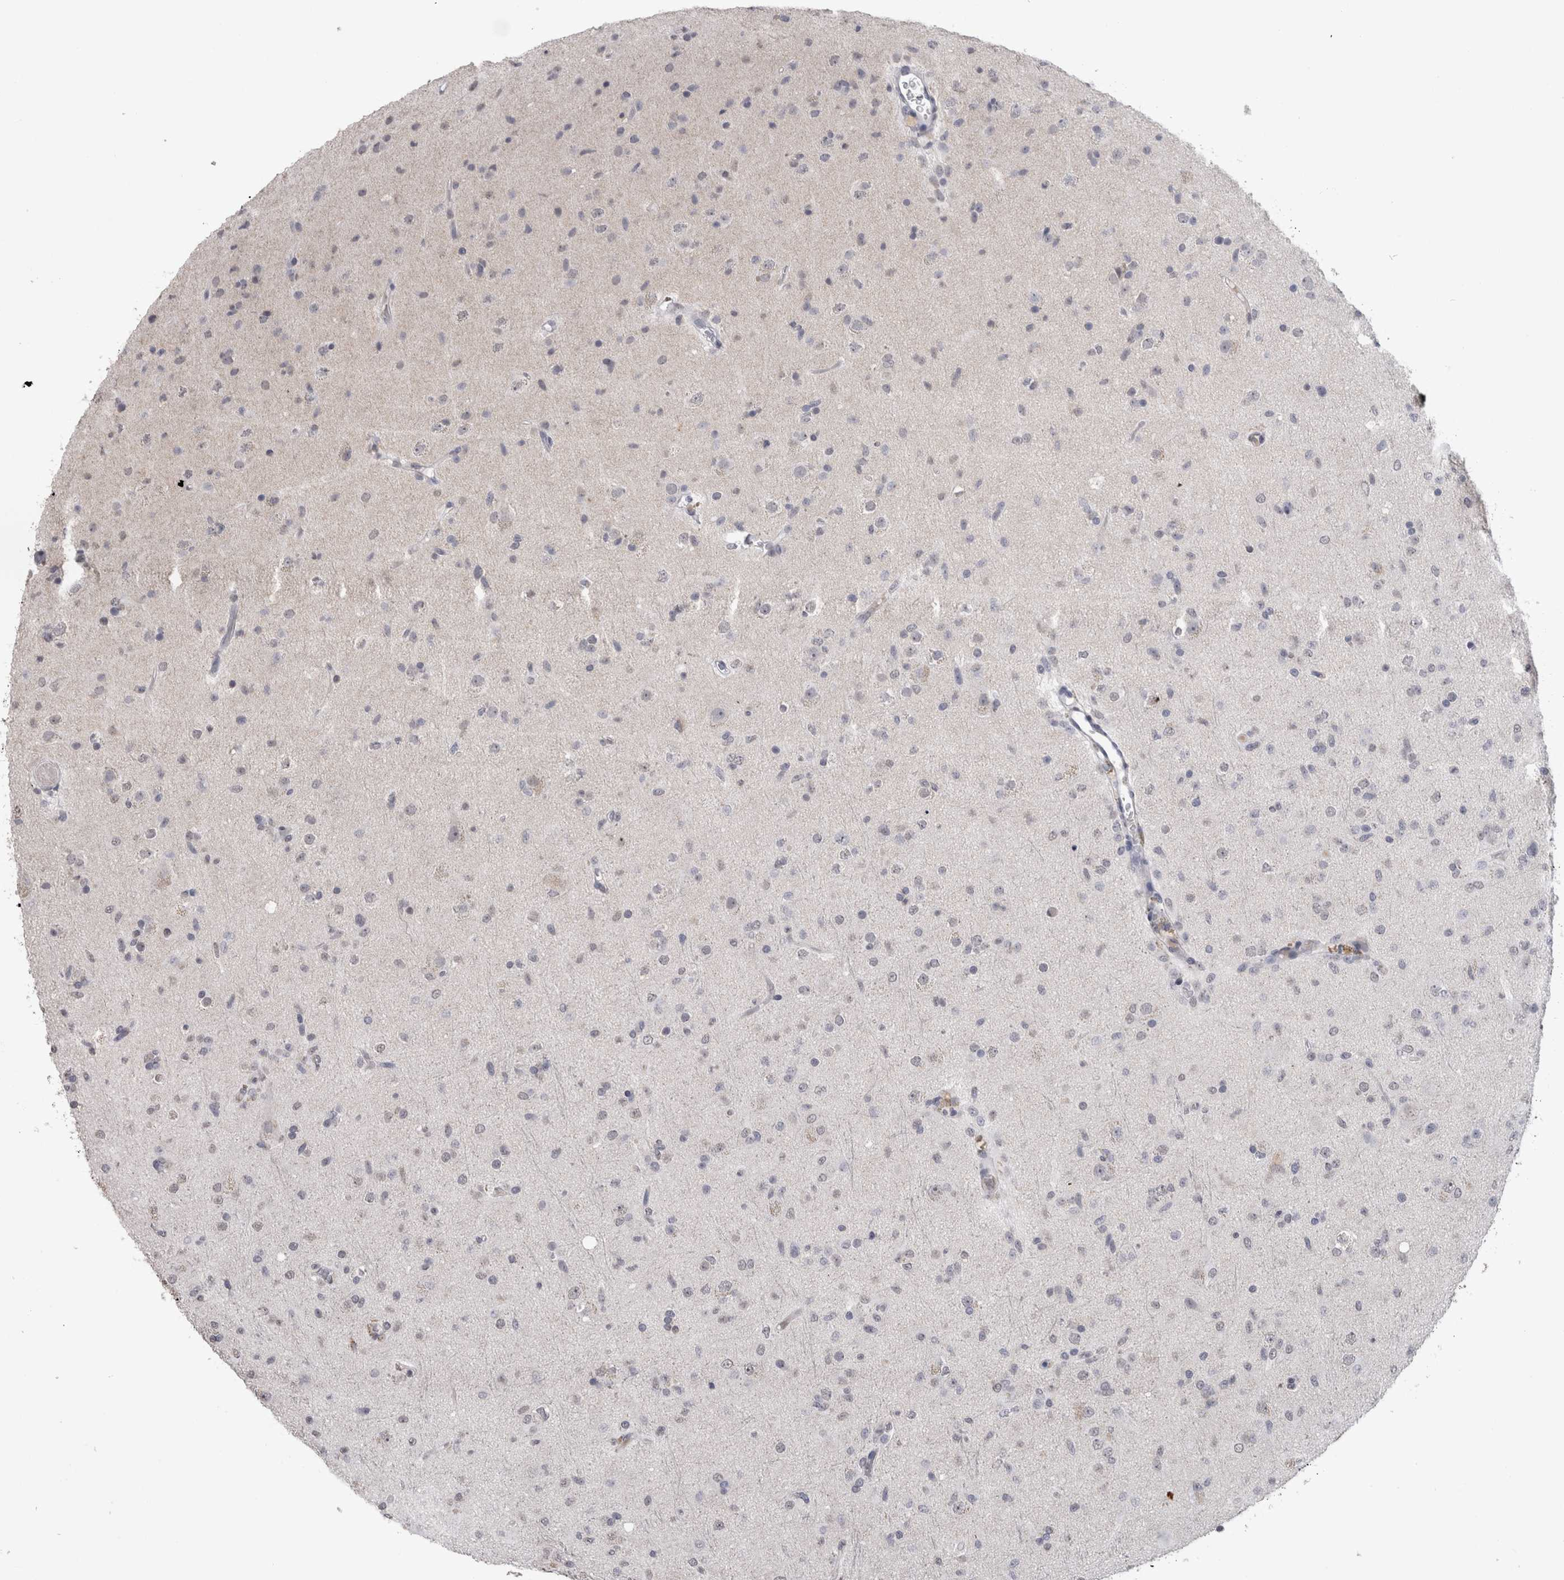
{"staining": {"intensity": "negative", "quantity": "none", "location": "none"}, "tissue": "glioma", "cell_type": "Tumor cells", "image_type": "cancer", "snomed": [{"axis": "morphology", "description": "Glioma, malignant, Low grade"}, {"axis": "topography", "description": "Brain"}], "caption": "Tumor cells show no significant protein expression in glioma.", "gene": "PAX5", "patient": {"sex": "male", "age": 65}}